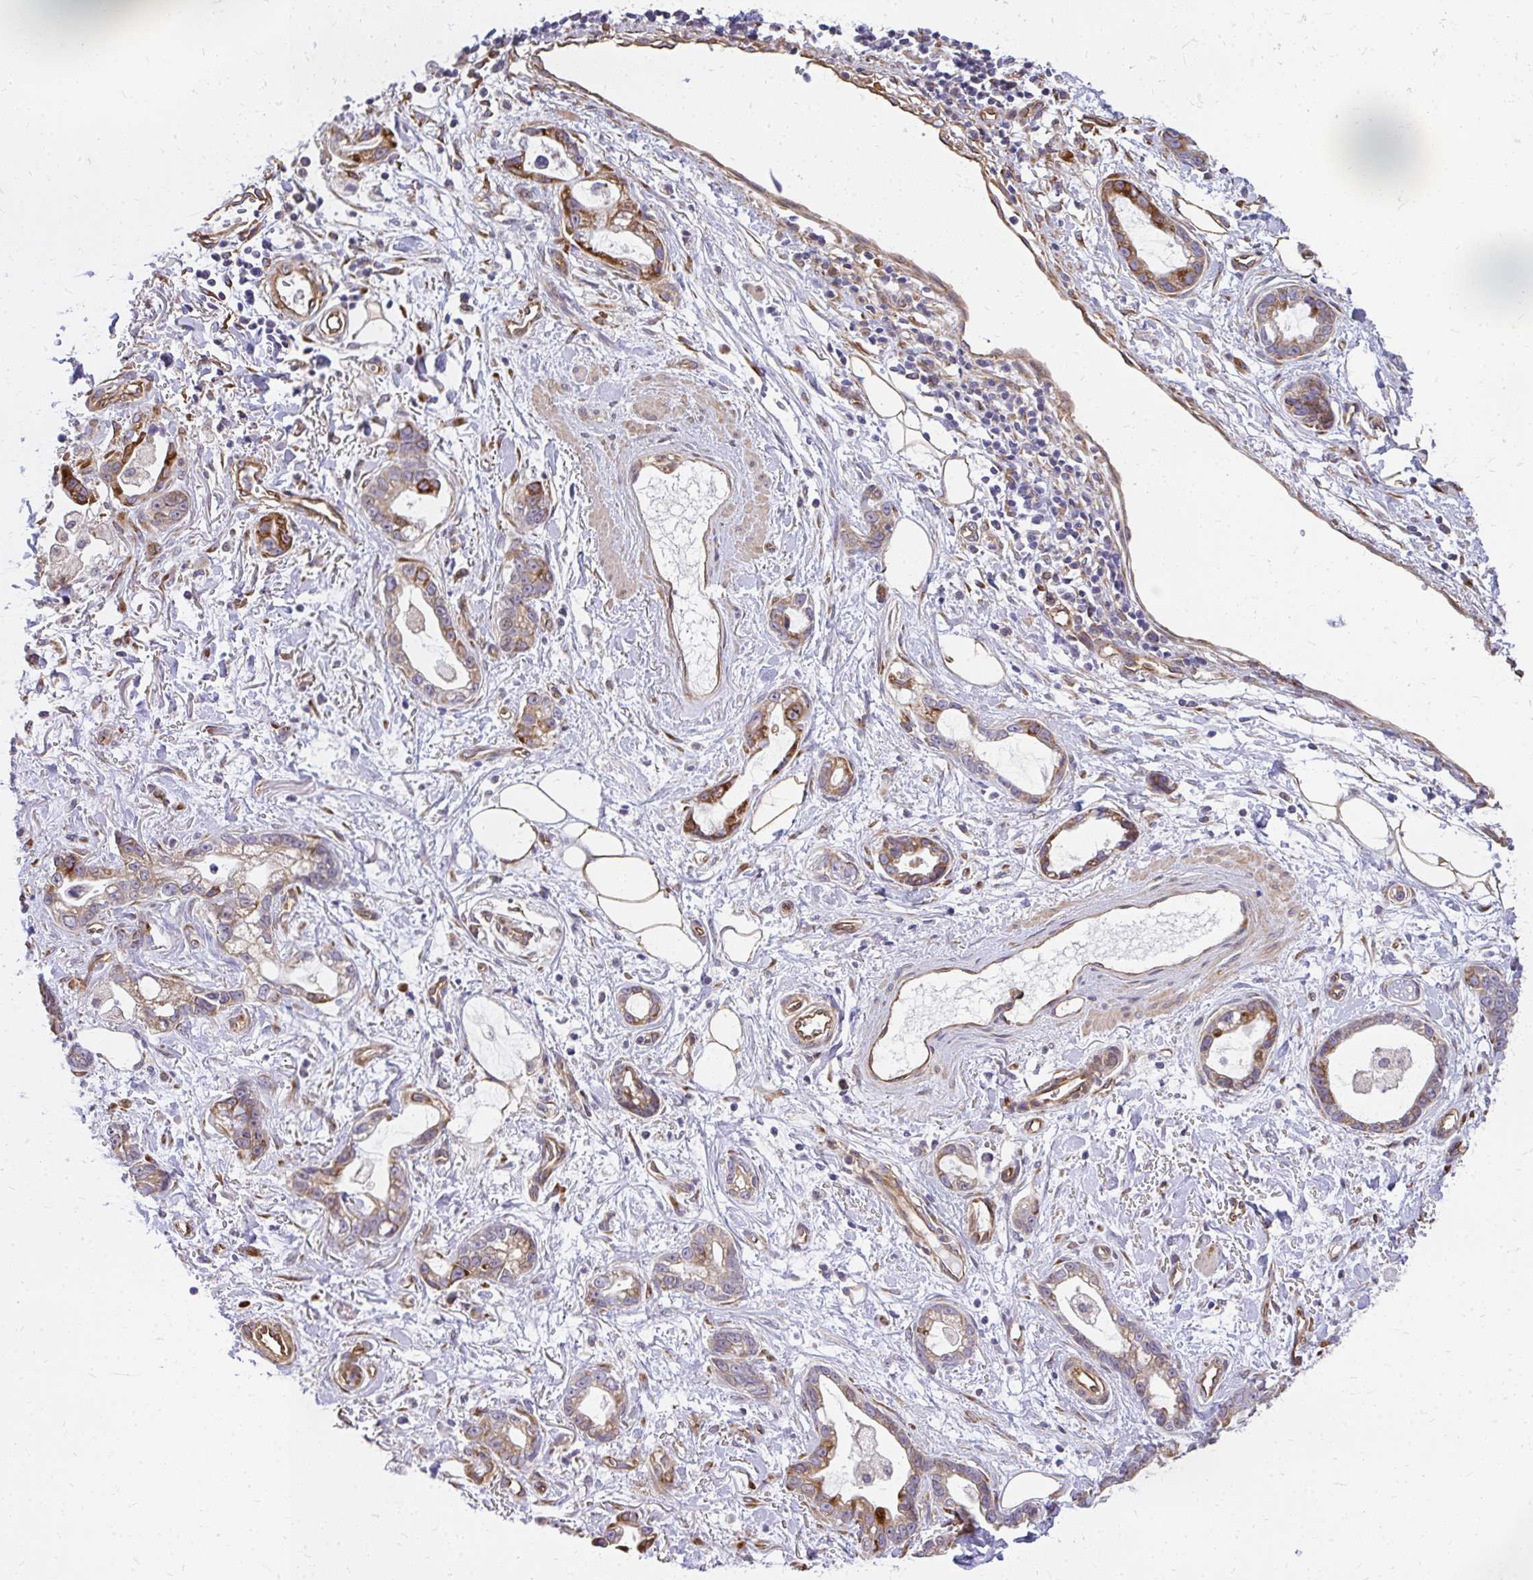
{"staining": {"intensity": "strong", "quantity": "<25%", "location": "cytoplasmic/membranous"}, "tissue": "stomach cancer", "cell_type": "Tumor cells", "image_type": "cancer", "snomed": [{"axis": "morphology", "description": "Adenocarcinoma, NOS"}, {"axis": "topography", "description": "Stomach"}], "caption": "An image of stomach cancer stained for a protein shows strong cytoplasmic/membranous brown staining in tumor cells.", "gene": "RSKR", "patient": {"sex": "male", "age": 55}}